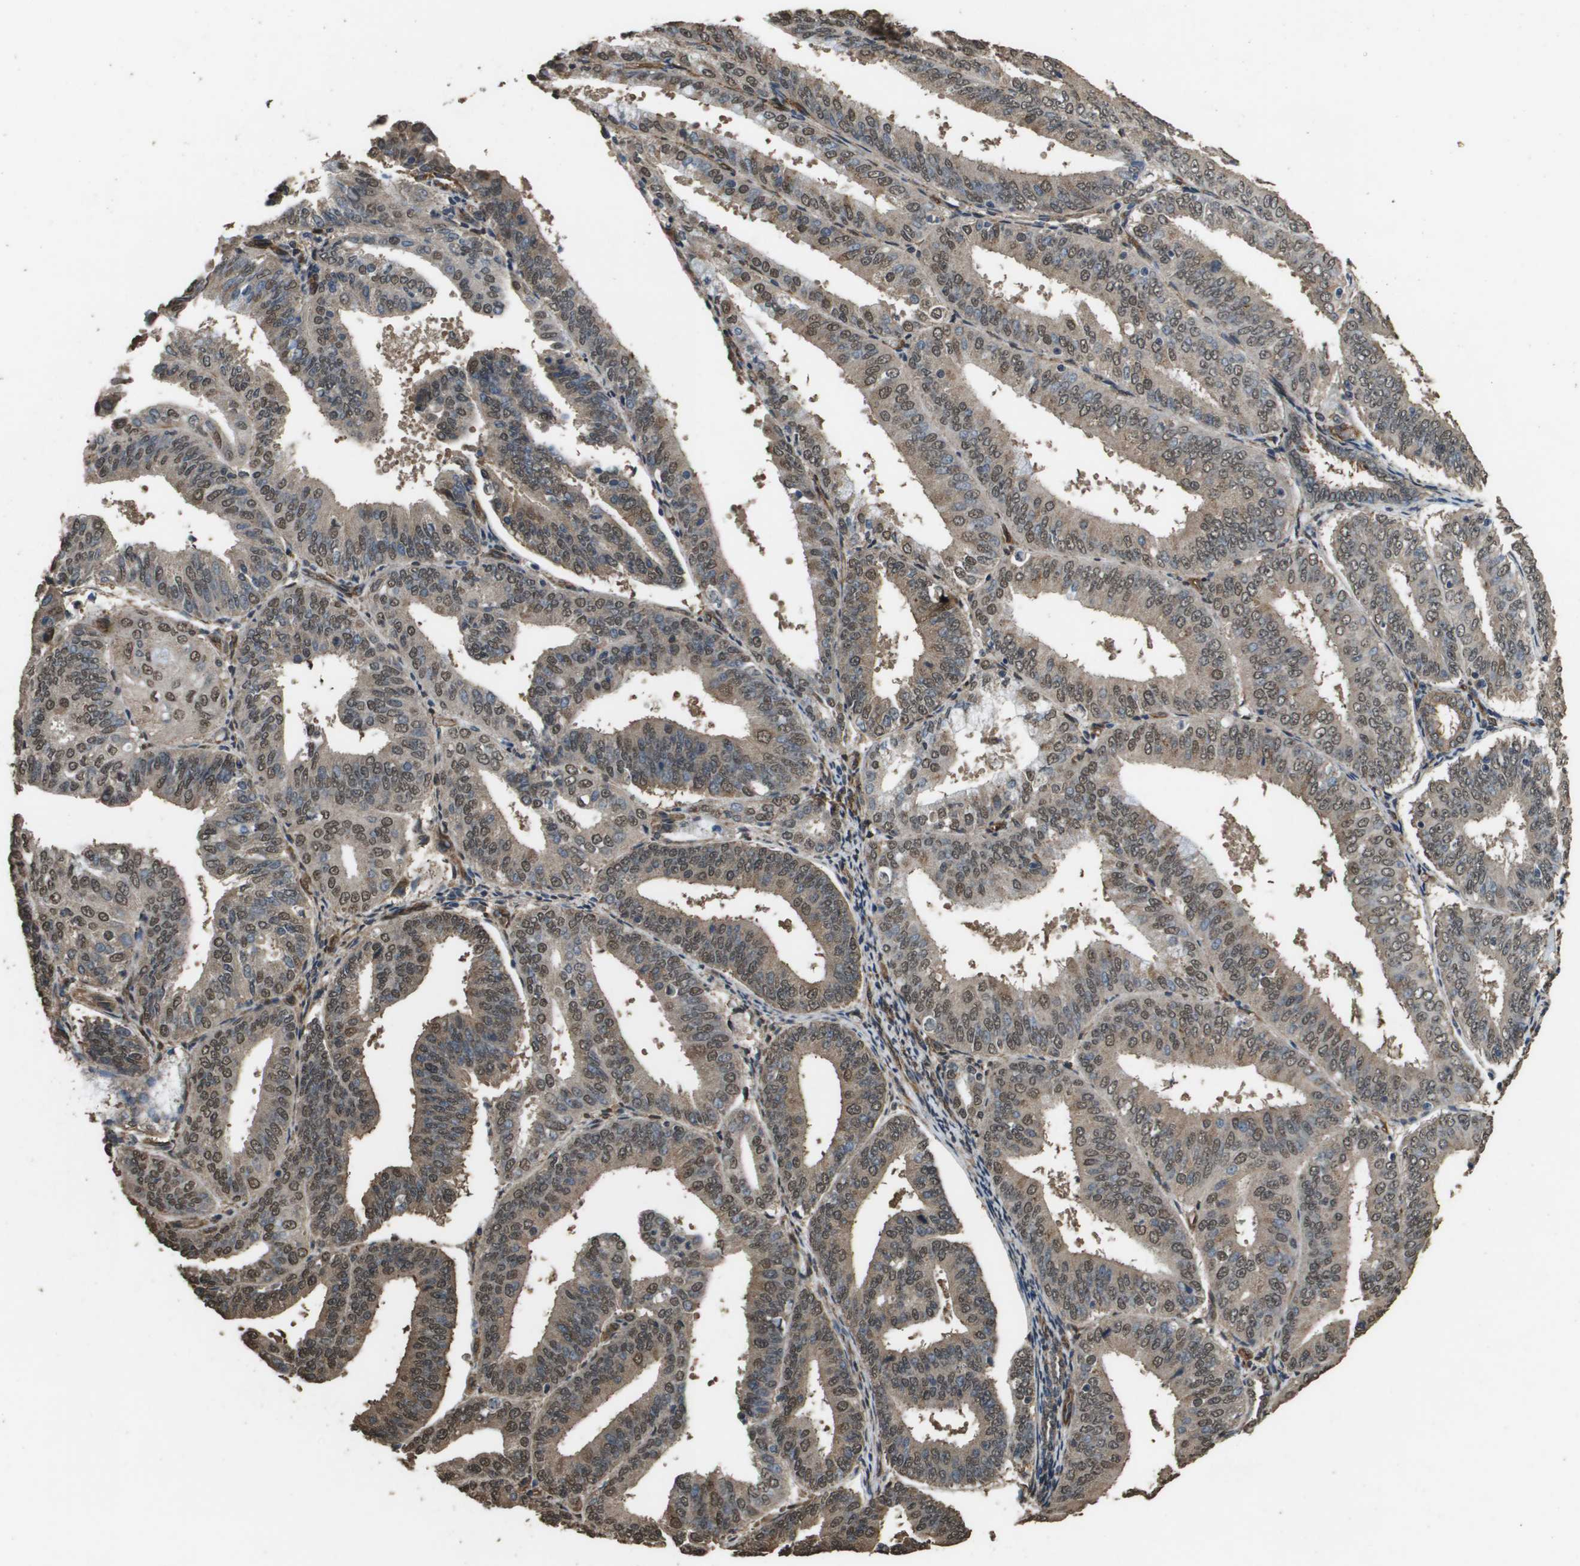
{"staining": {"intensity": "moderate", "quantity": ">75%", "location": "cytoplasmic/membranous,nuclear"}, "tissue": "endometrial cancer", "cell_type": "Tumor cells", "image_type": "cancer", "snomed": [{"axis": "morphology", "description": "Adenocarcinoma, NOS"}, {"axis": "topography", "description": "Endometrium"}], "caption": "An image showing moderate cytoplasmic/membranous and nuclear expression in approximately >75% of tumor cells in endometrial cancer, as visualized by brown immunohistochemical staining.", "gene": "AAMP", "patient": {"sex": "female", "age": 63}}